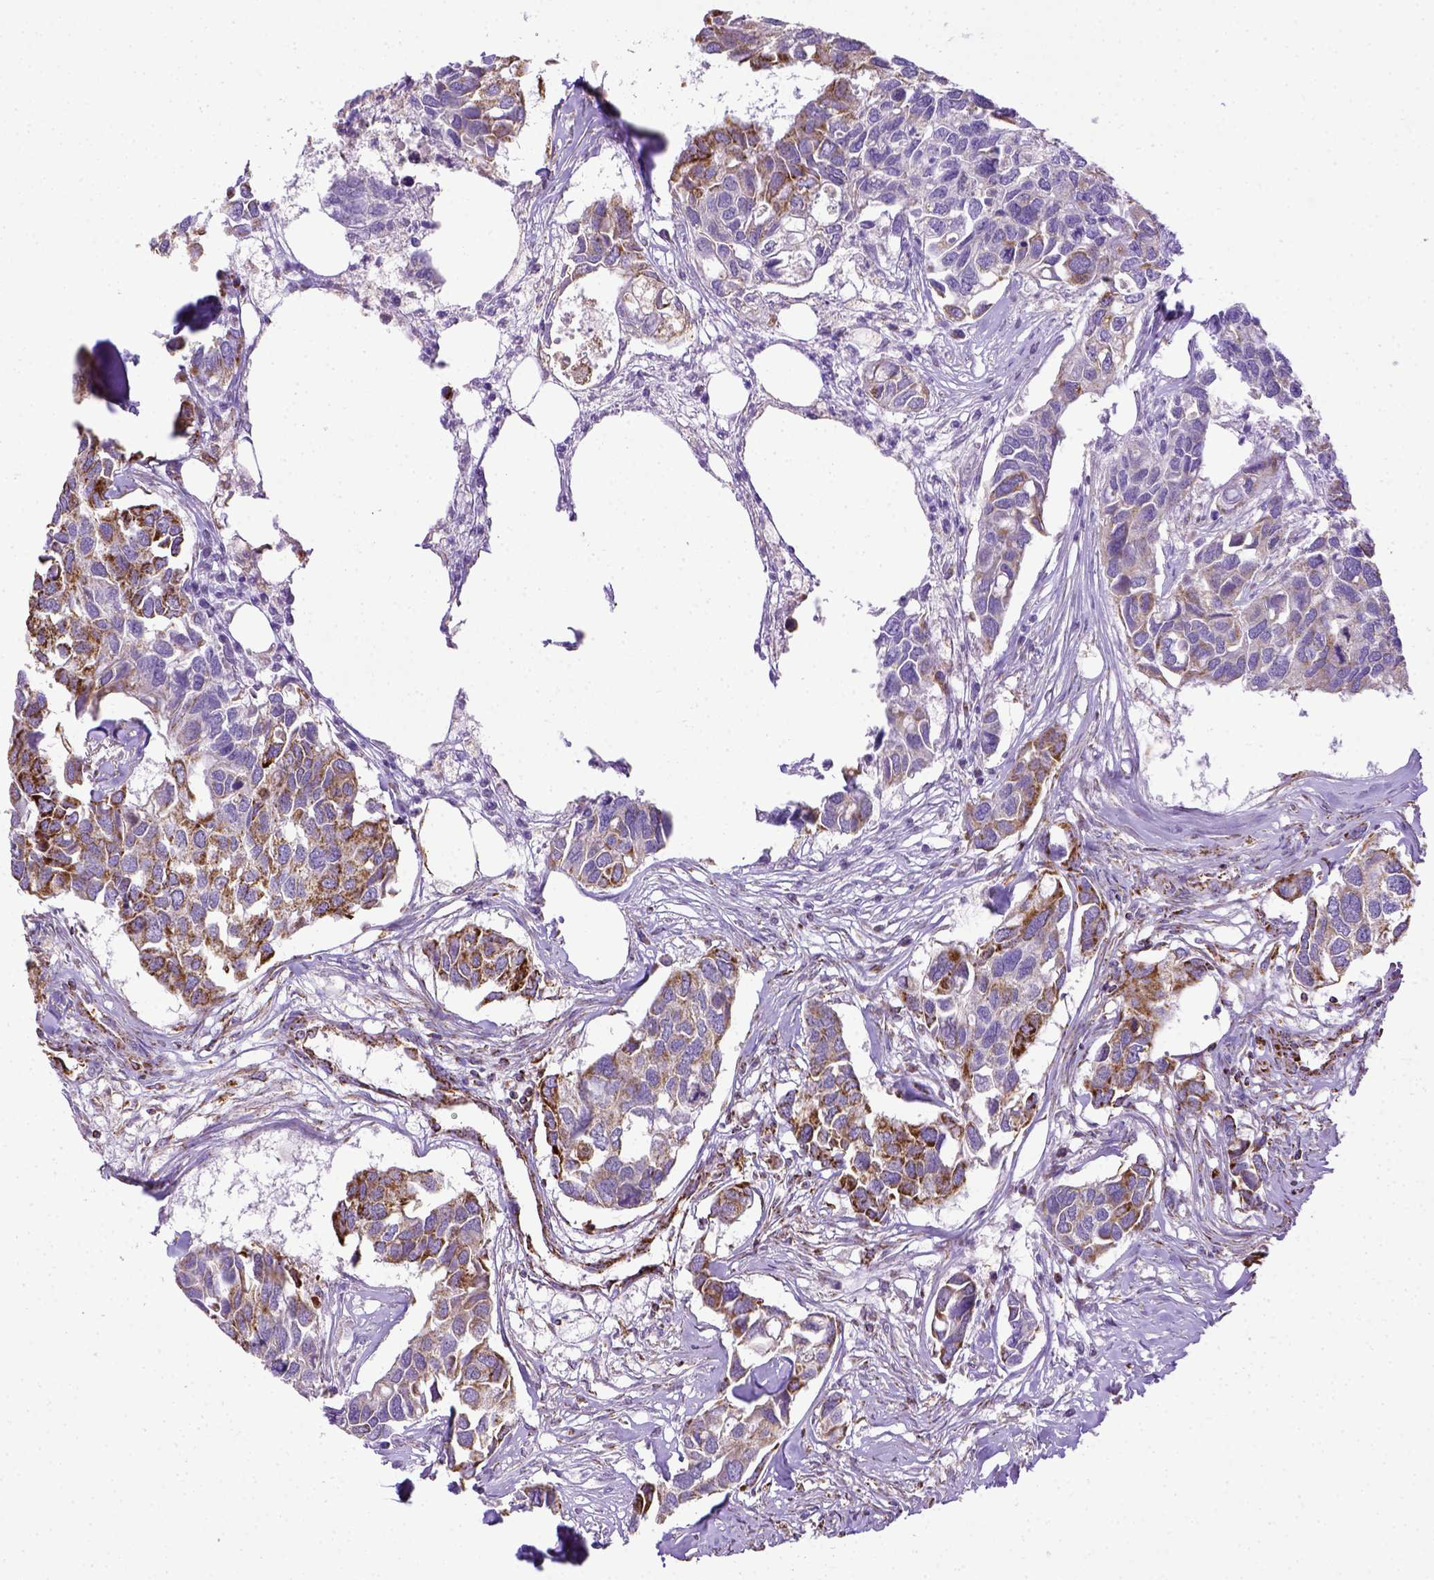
{"staining": {"intensity": "moderate", "quantity": ">75%", "location": "cytoplasmic/membranous"}, "tissue": "breast cancer", "cell_type": "Tumor cells", "image_type": "cancer", "snomed": [{"axis": "morphology", "description": "Duct carcinoma"}, {"axis": "topography", "description": "Breast"}], "caption": "Immunohistochemical staining of breast cancer displays moderate cytoplasmic/membranous protein staining in about >75% of tumor cells.", "gene": "MT-CO1", "patient": {"sex": "female", "age": 83}}